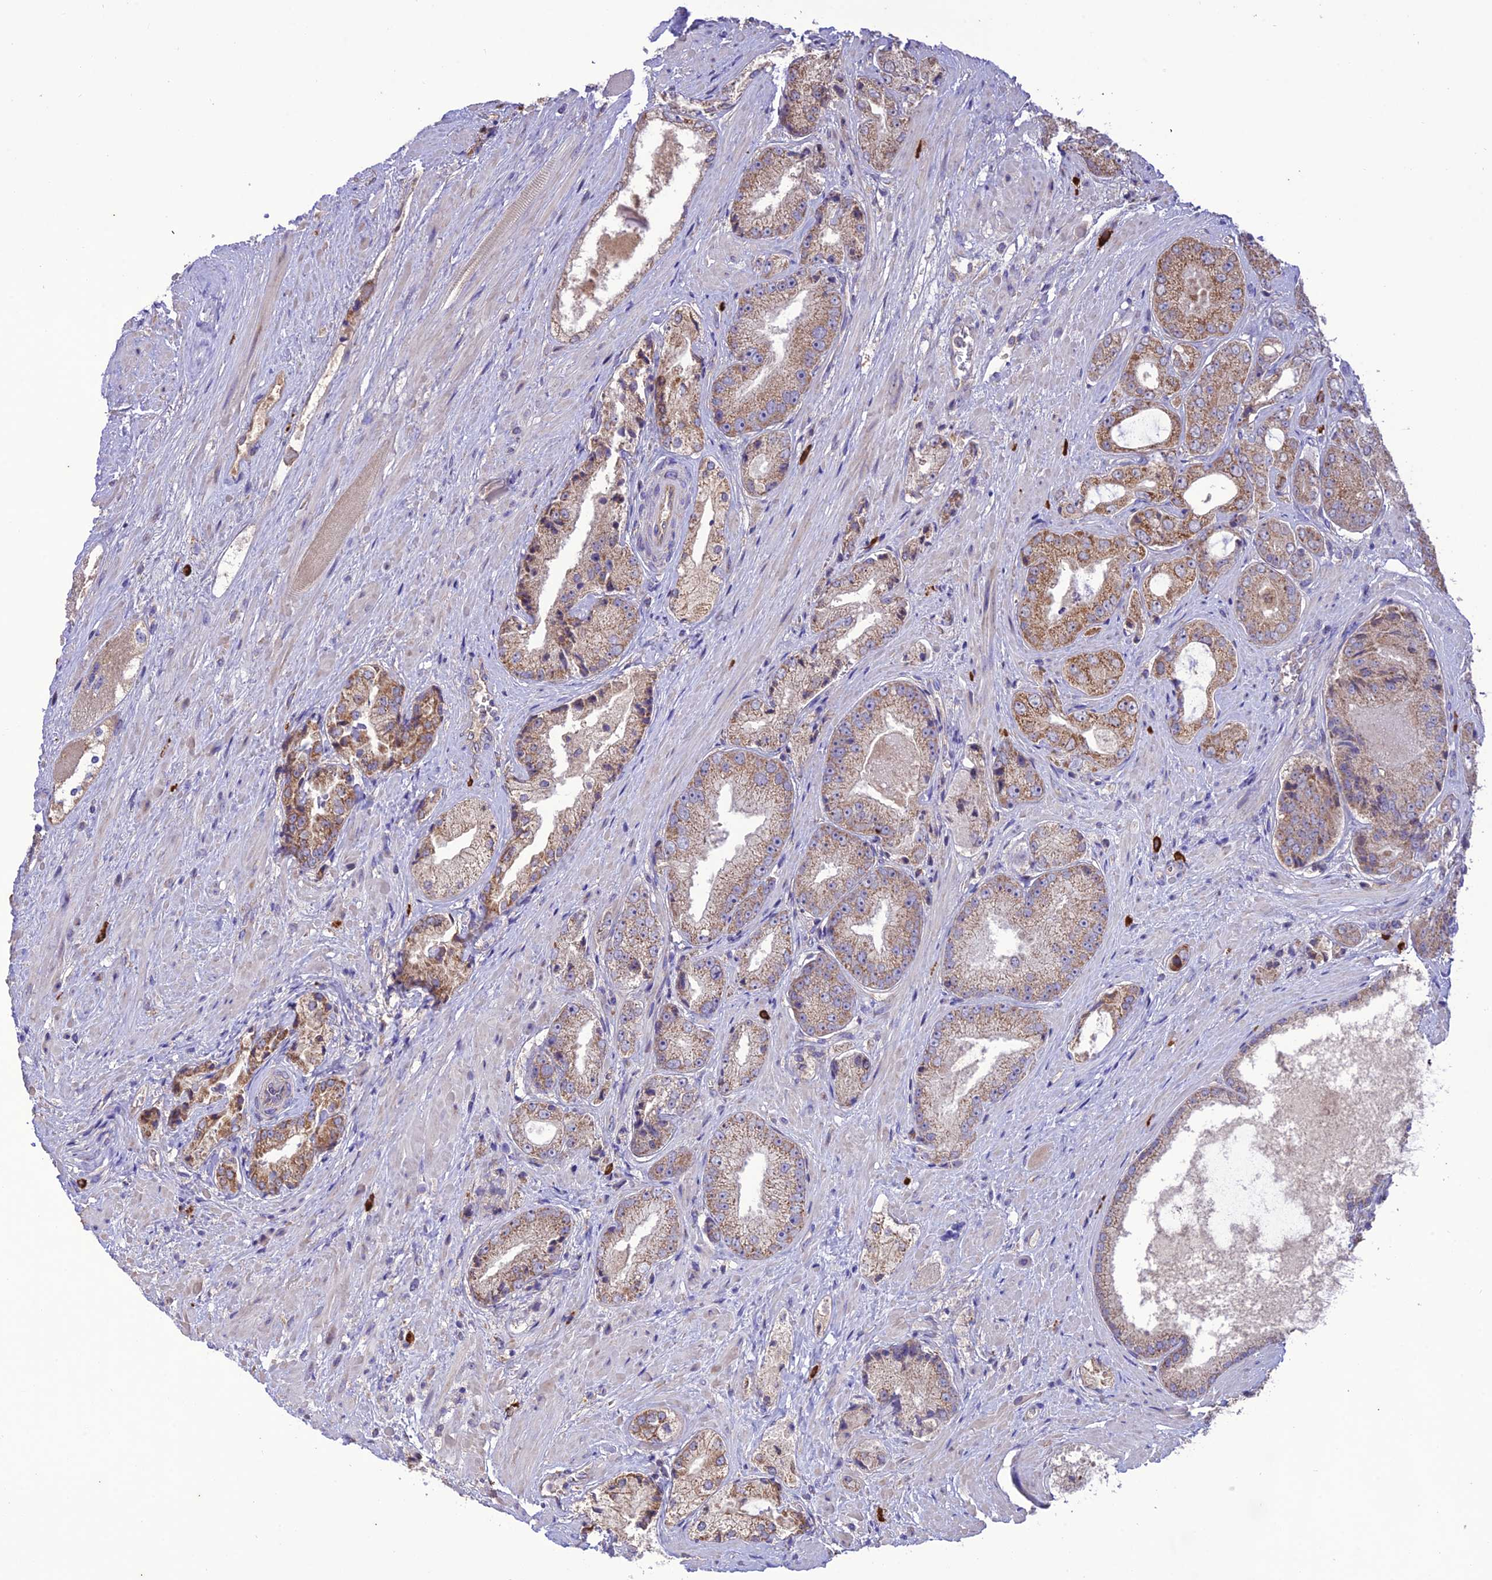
{"staining": {"intensity": "moderate", "quantity": "25%-75%", "location": "cytoplasmic/membranous"}, "tissue": "prostate cancer", "cell_type": "Tumor cells", "image_type": "cancer", "snomed": [{"axis": "morphology", "description": "Adenocarcinoma, High grade"}, {"axis": "topography", "description": "Prostate"}], "caption": "Approximately 25%-75% of tumor cells in human prostate cancer (high-grade adenocarcinoma) display moderate cytoplasmic/membranous protein staining as visualized by brown immunohistochemical staining.", "gene": "NDUFAF1", "patient": {"sex": "male", "age": 71}}